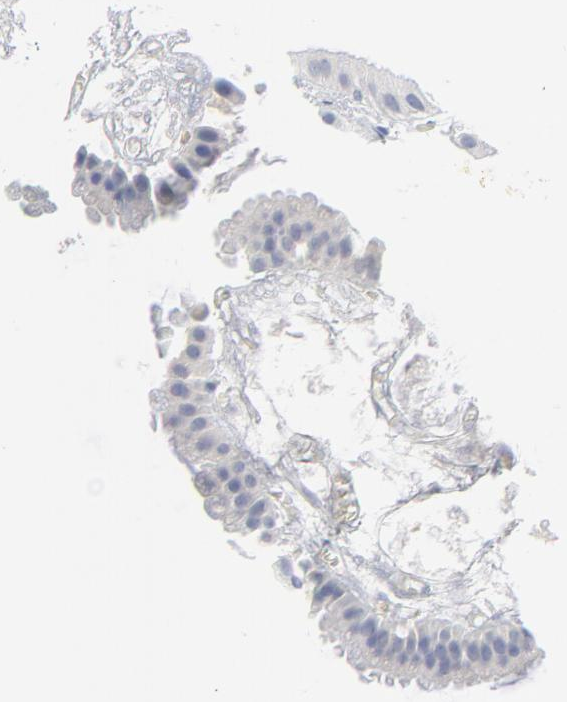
{"staining": {"intensity": "negative", "quantity": "none", "location": "none"}, "tissue": "gallbladder", "cell_type": "Glandular cells", "image_type": "normal", "snomed": [{"axis": "morphology", "description": "Normal tissue, NOS"}, {"axis": "topography", "description": "Gallbladder"}], "caption": "Histopathology image shows no significant protein staining in glandular cells of normal gallbladder.", "gene": "CLEC4G", "patient": {"sex": "female", "age": 63}}